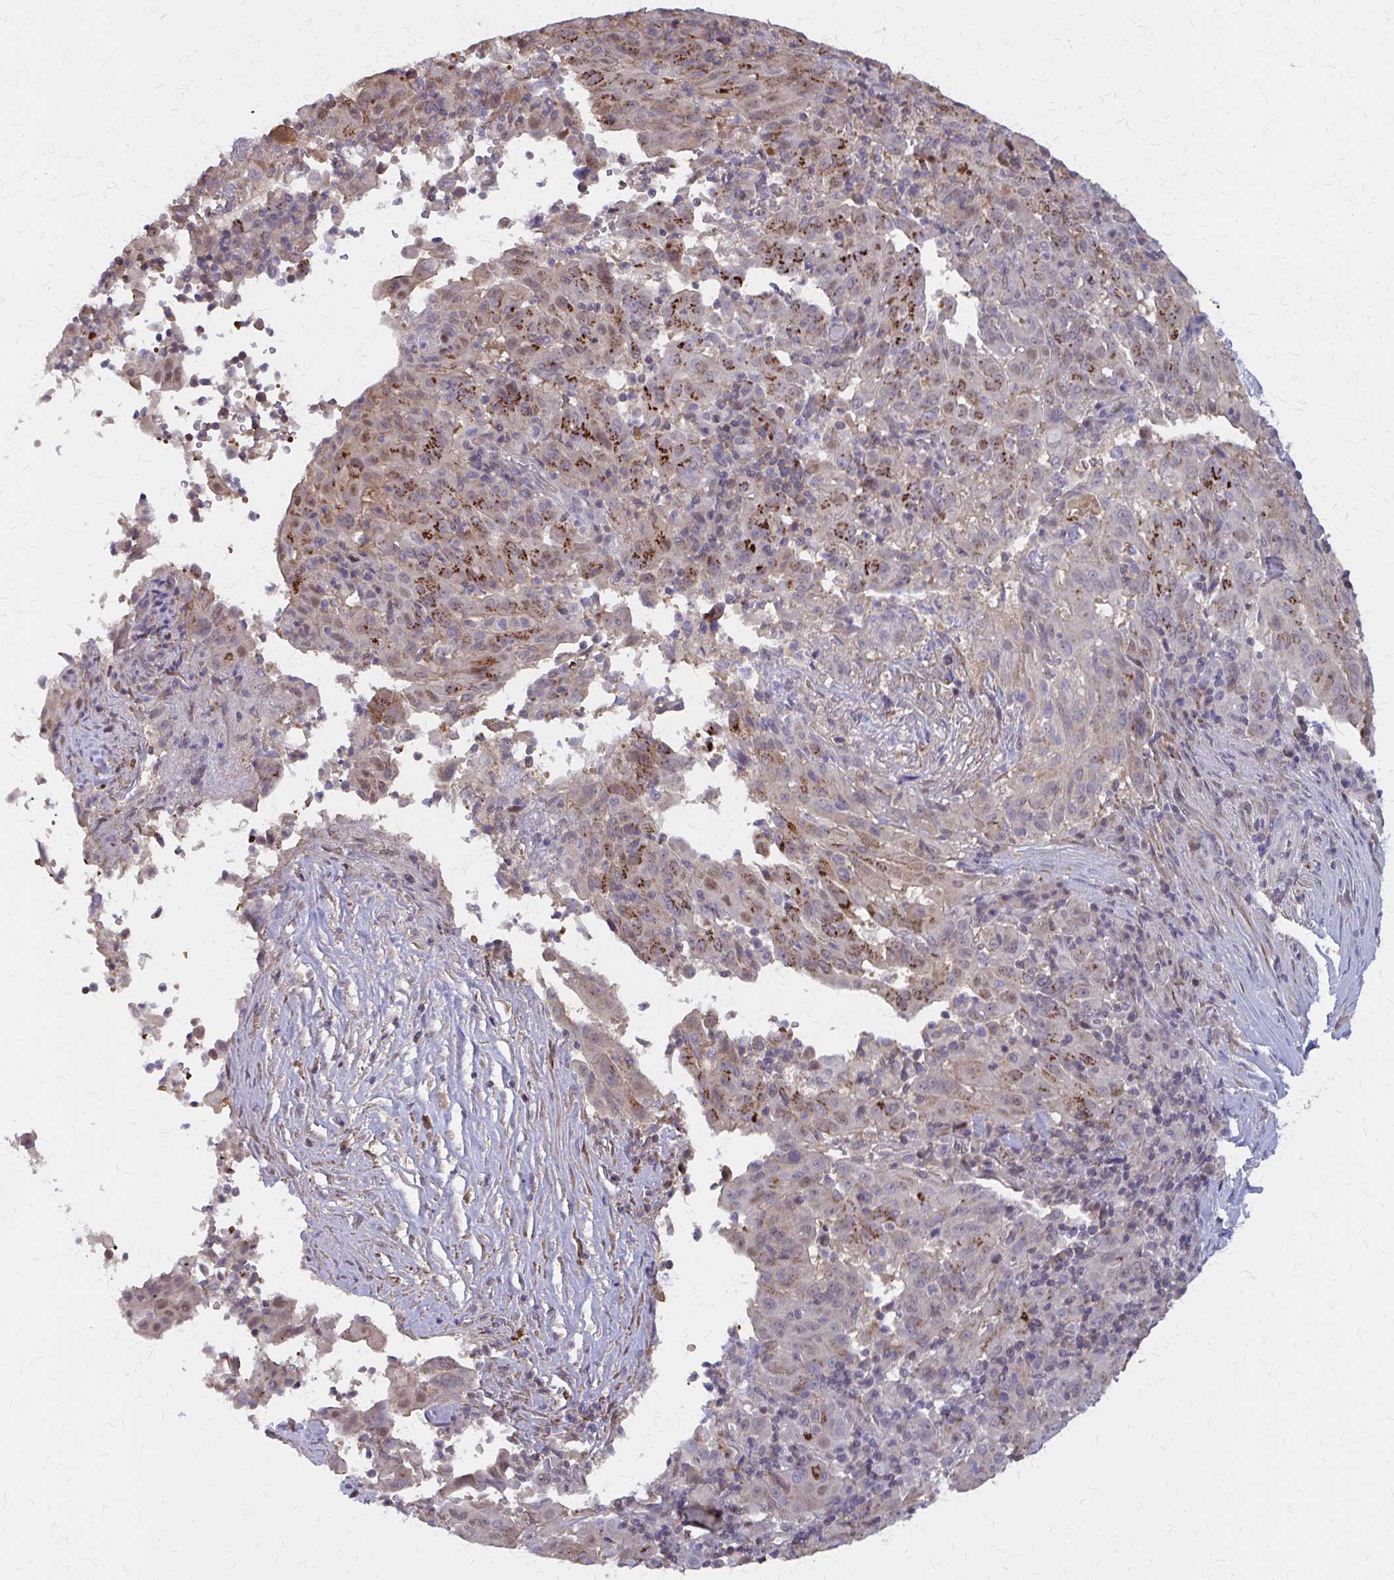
{"staining": {"intensity": "strong", "quantity": "25%-75%", "location": "cytoplasmic/membranous"}, "tissue": "pancreatic cancer", "cell_type": "Tumor cells", "image_type": "cancer", "snomed": [{"axis": "morphology", "description": "Adenocarcinoma, NOS"}, {"axis": "topography", "description": "Pancreas"}], "caption": "Immunohistochemical staining of human pancreatic cancer (adenocarcinoma) exhibits high levels of strong cytoplasmic/membranous staining in about 25%-75% of tumor cells. The staining was performed using DAB, with brown indicating positive protein expression. Nuclei are stained blue with hematoxylin.", "gene": "IFI44L", "patient": {"sex": "male", "age": 63}}